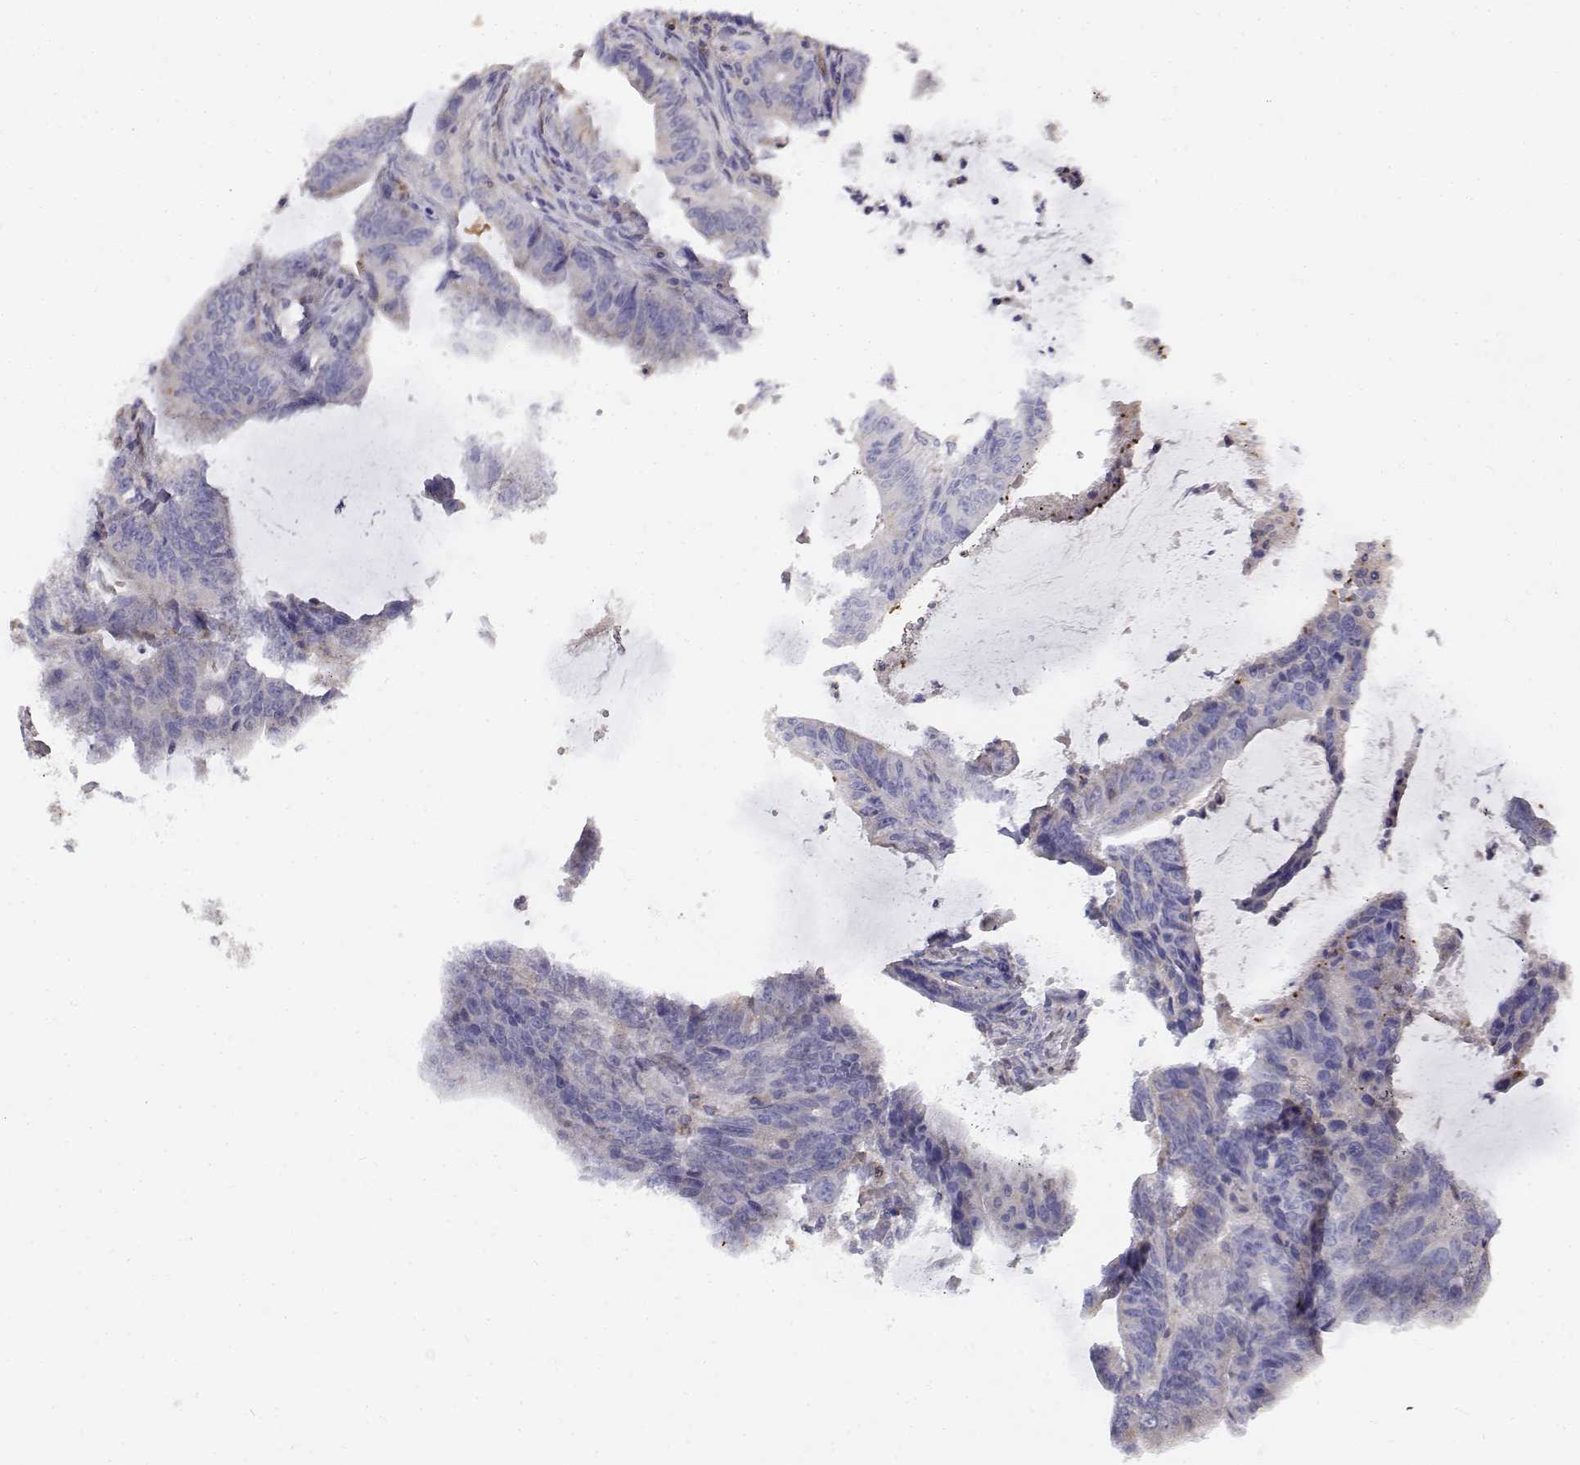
{"staining": {"intensity": "weak", "quantity": "25%-75%", "location": "cytoplasmic/membranous"}, "tissue": "colorectal cancer", "cell_type": "Tumor cells", "image_type": "cancer", "snomed": [{"axis": "morphology", "description": "Adenocarcinoma, NOS"}, {"axis": "topography", "description": "Colon"}], "caption": "There is low levels of weak cytoplasmic/membranous positivity in tumor cells of colorectal adenocarcinoma, as demonstrated by immunohistochemical staining (brown color).", "gene": "ADA", "patient": {"sex": "female", "age": 43}}